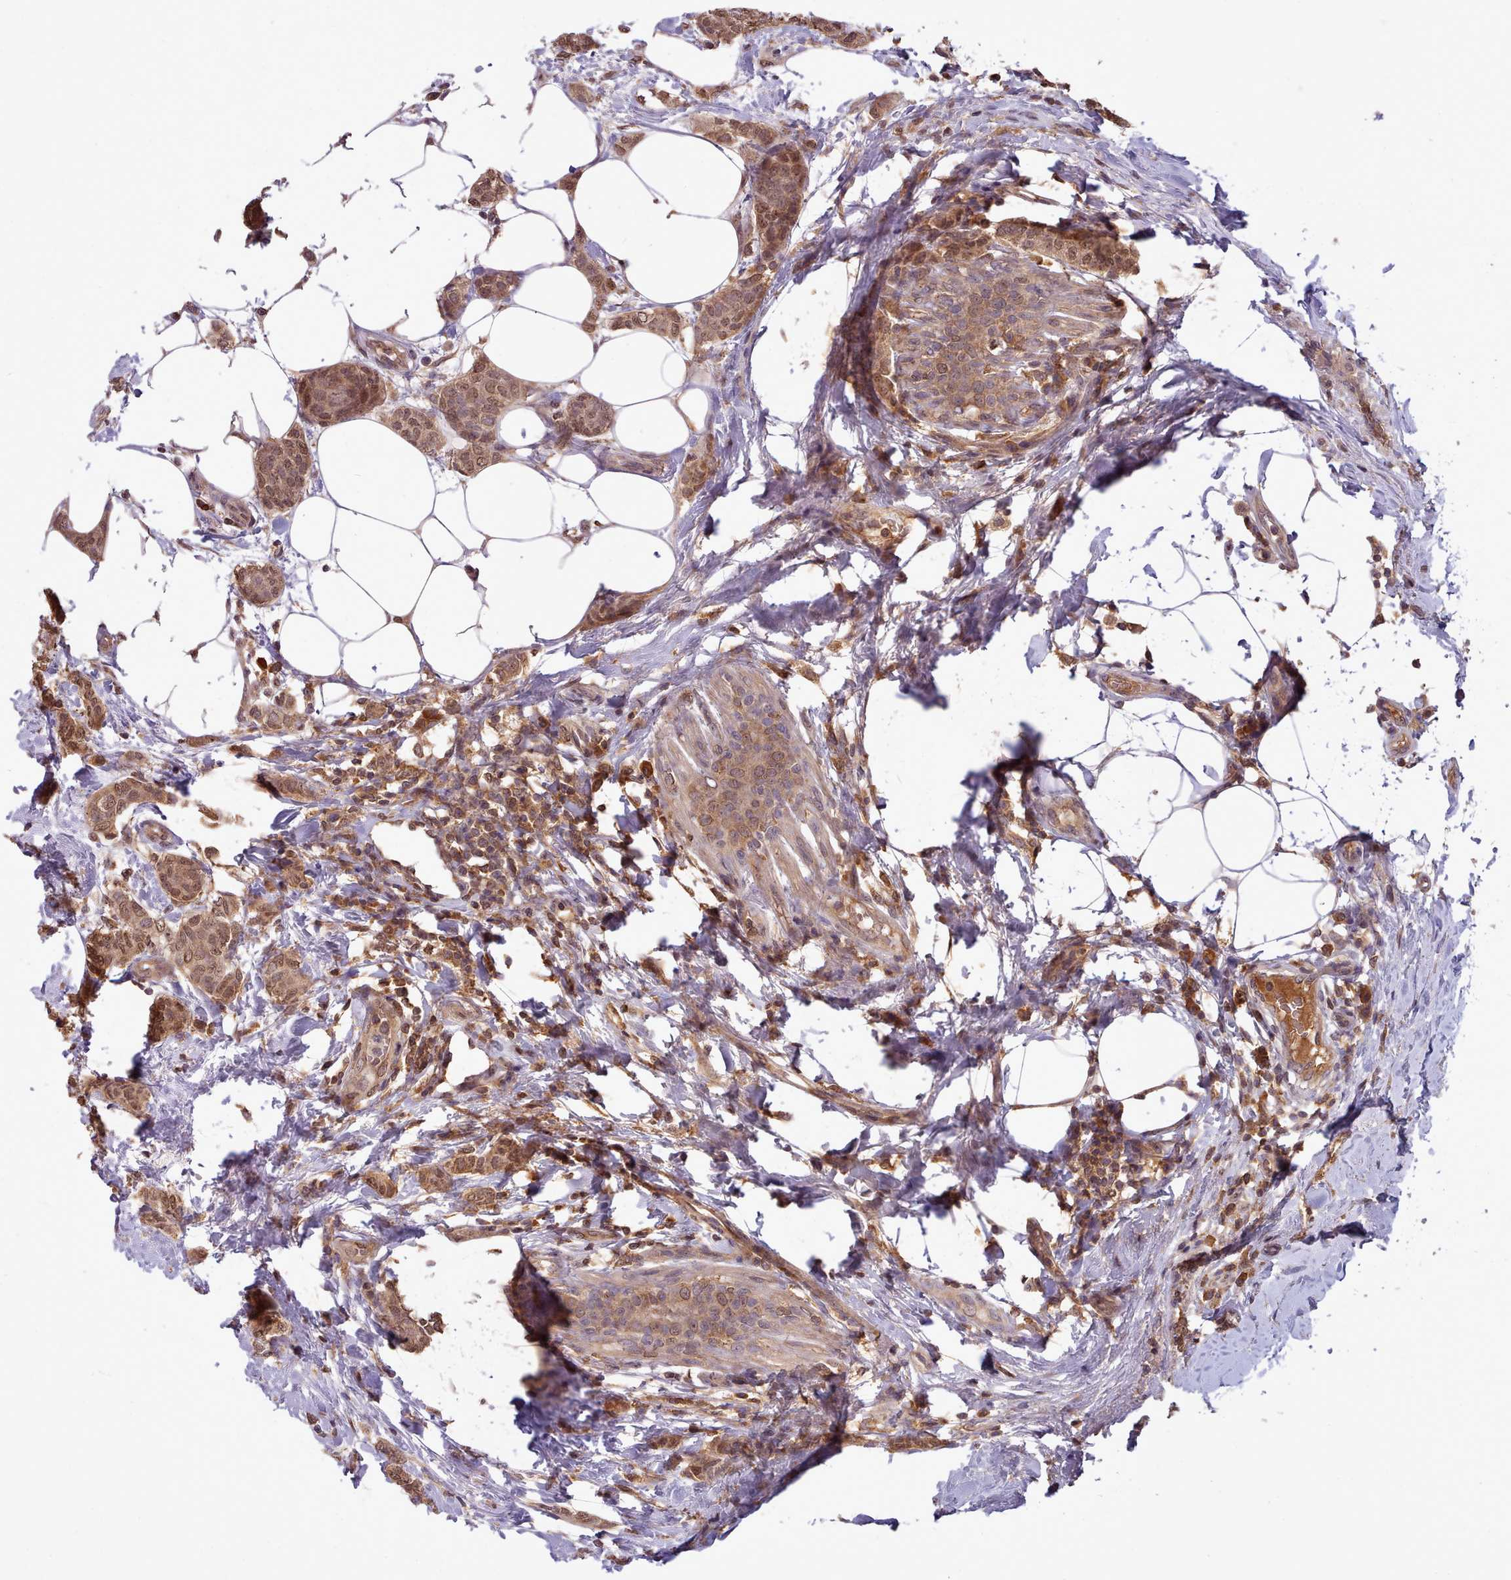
{"staining": {"intensity": "moderate", "quantity": ">75%", "location": "cytoplasmic/membranous,nuclear"}, "tissue": "breast cancer", "cell_type": "Tumor cells", "image_type": "cancer", "snomed": [{"axis": "morphology", "description": "Duct carcinoma"}, {"axis": "topography", "description": "Breast"}], "caption": "DAB immunohistochemical staining of breast intraductal carcinoma shows moderate cytoplasmic/membranous and nuclear protein positivity in about >75% of tumor cells.", "gene": "PIP4P1", "patient": {"sex": "female", "age": 72}}